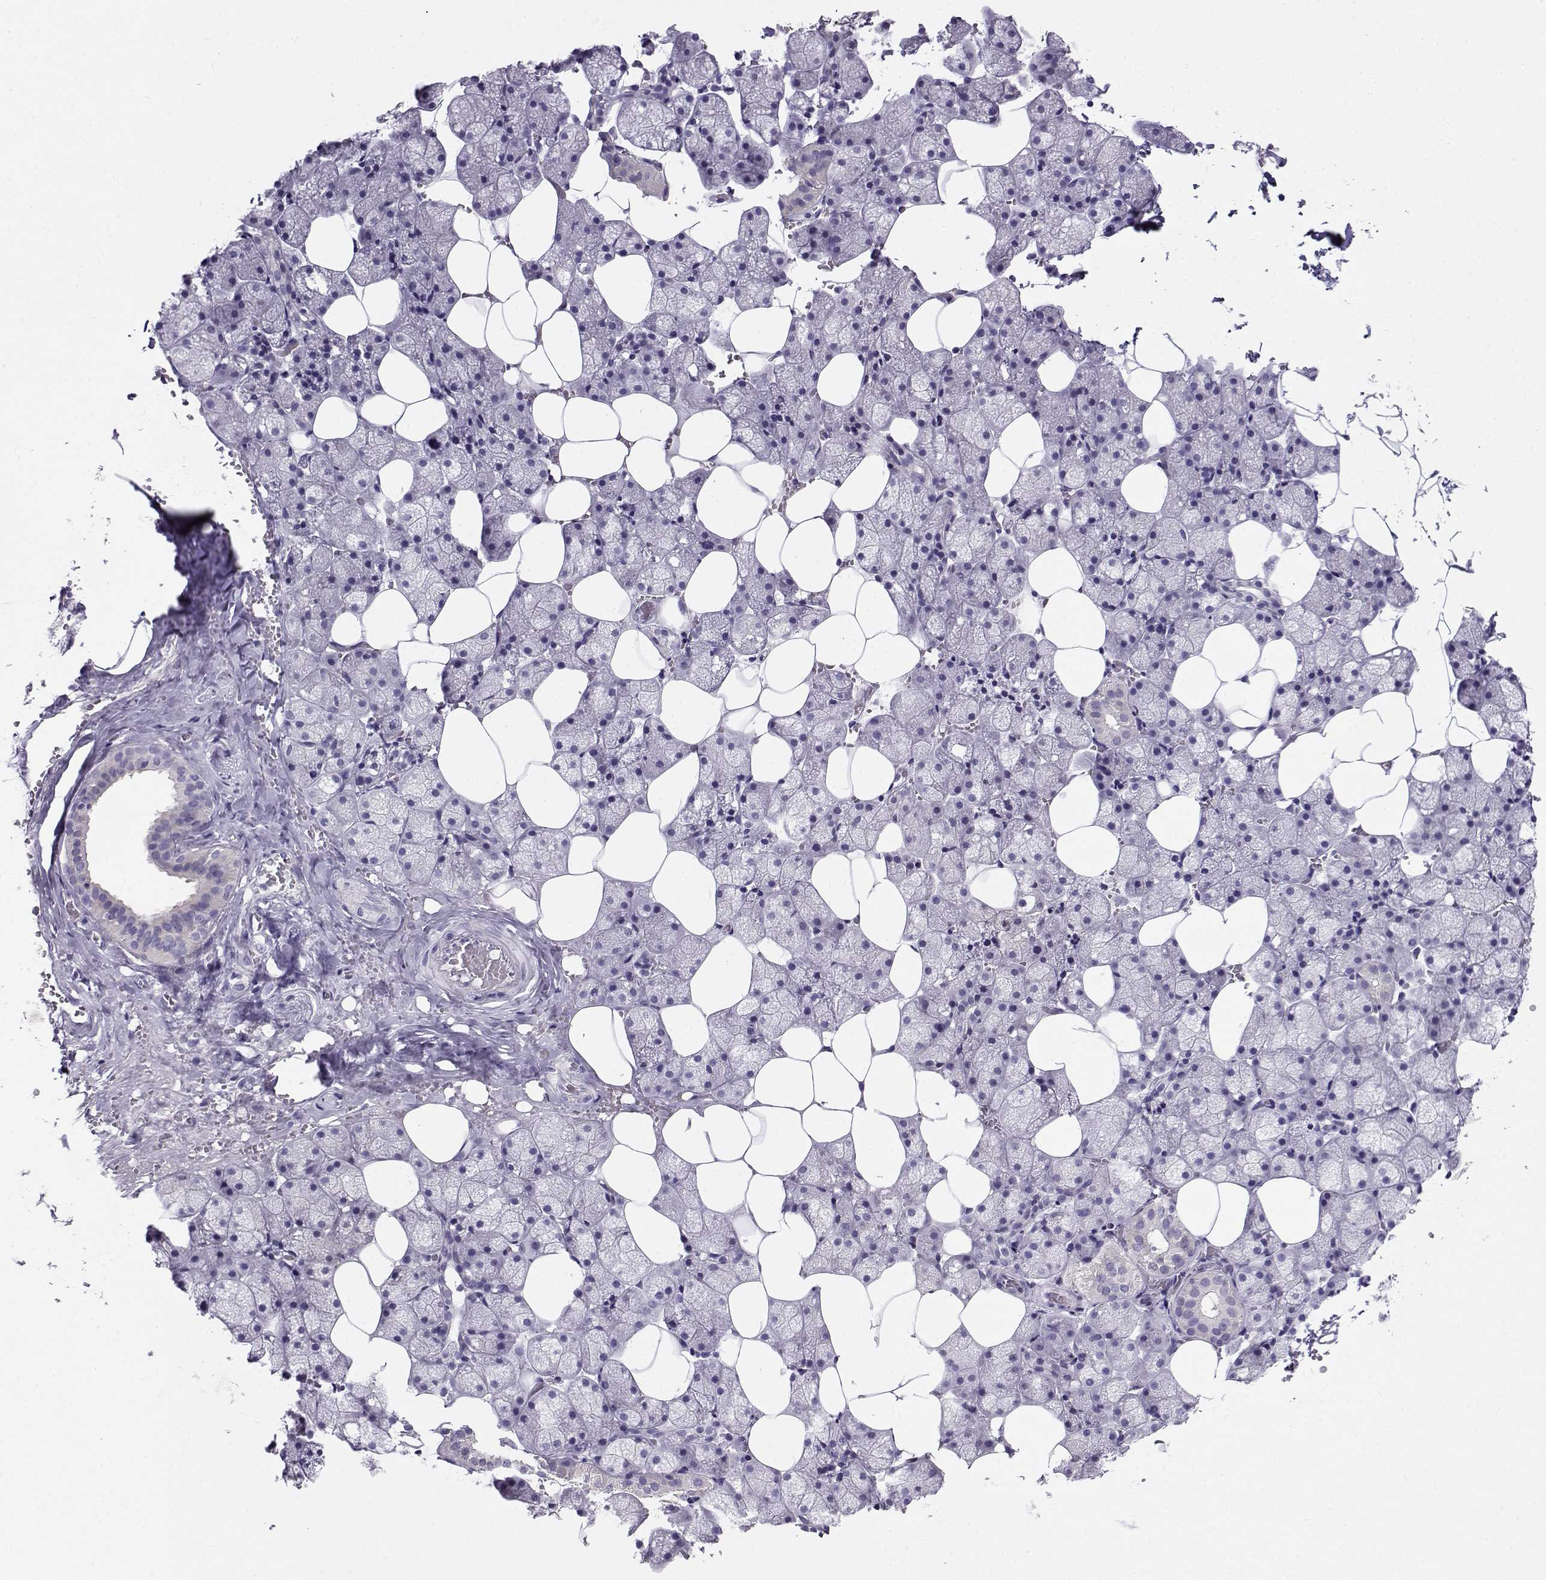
{"staining": {"intensity": "negative", "quantity": "none", "location": "none"}, "tissue": "salivary gland", "cell_type": "Glandular cells", "image_type": "normal", "snomed": [{"axis": "morphology", "description": "Normal tissue, NOS"}, {"axis": "topography", "description": "Salivary gland"}], "caption": "This micrograph is of benign salivary gland stained with immunohistochemistry to label a protein in brown with the nuclei are counter-stained blue. There is no staining in glandular cells.", "gene": "FEZF1", "patient": {"sex": "male", "age": 38}}